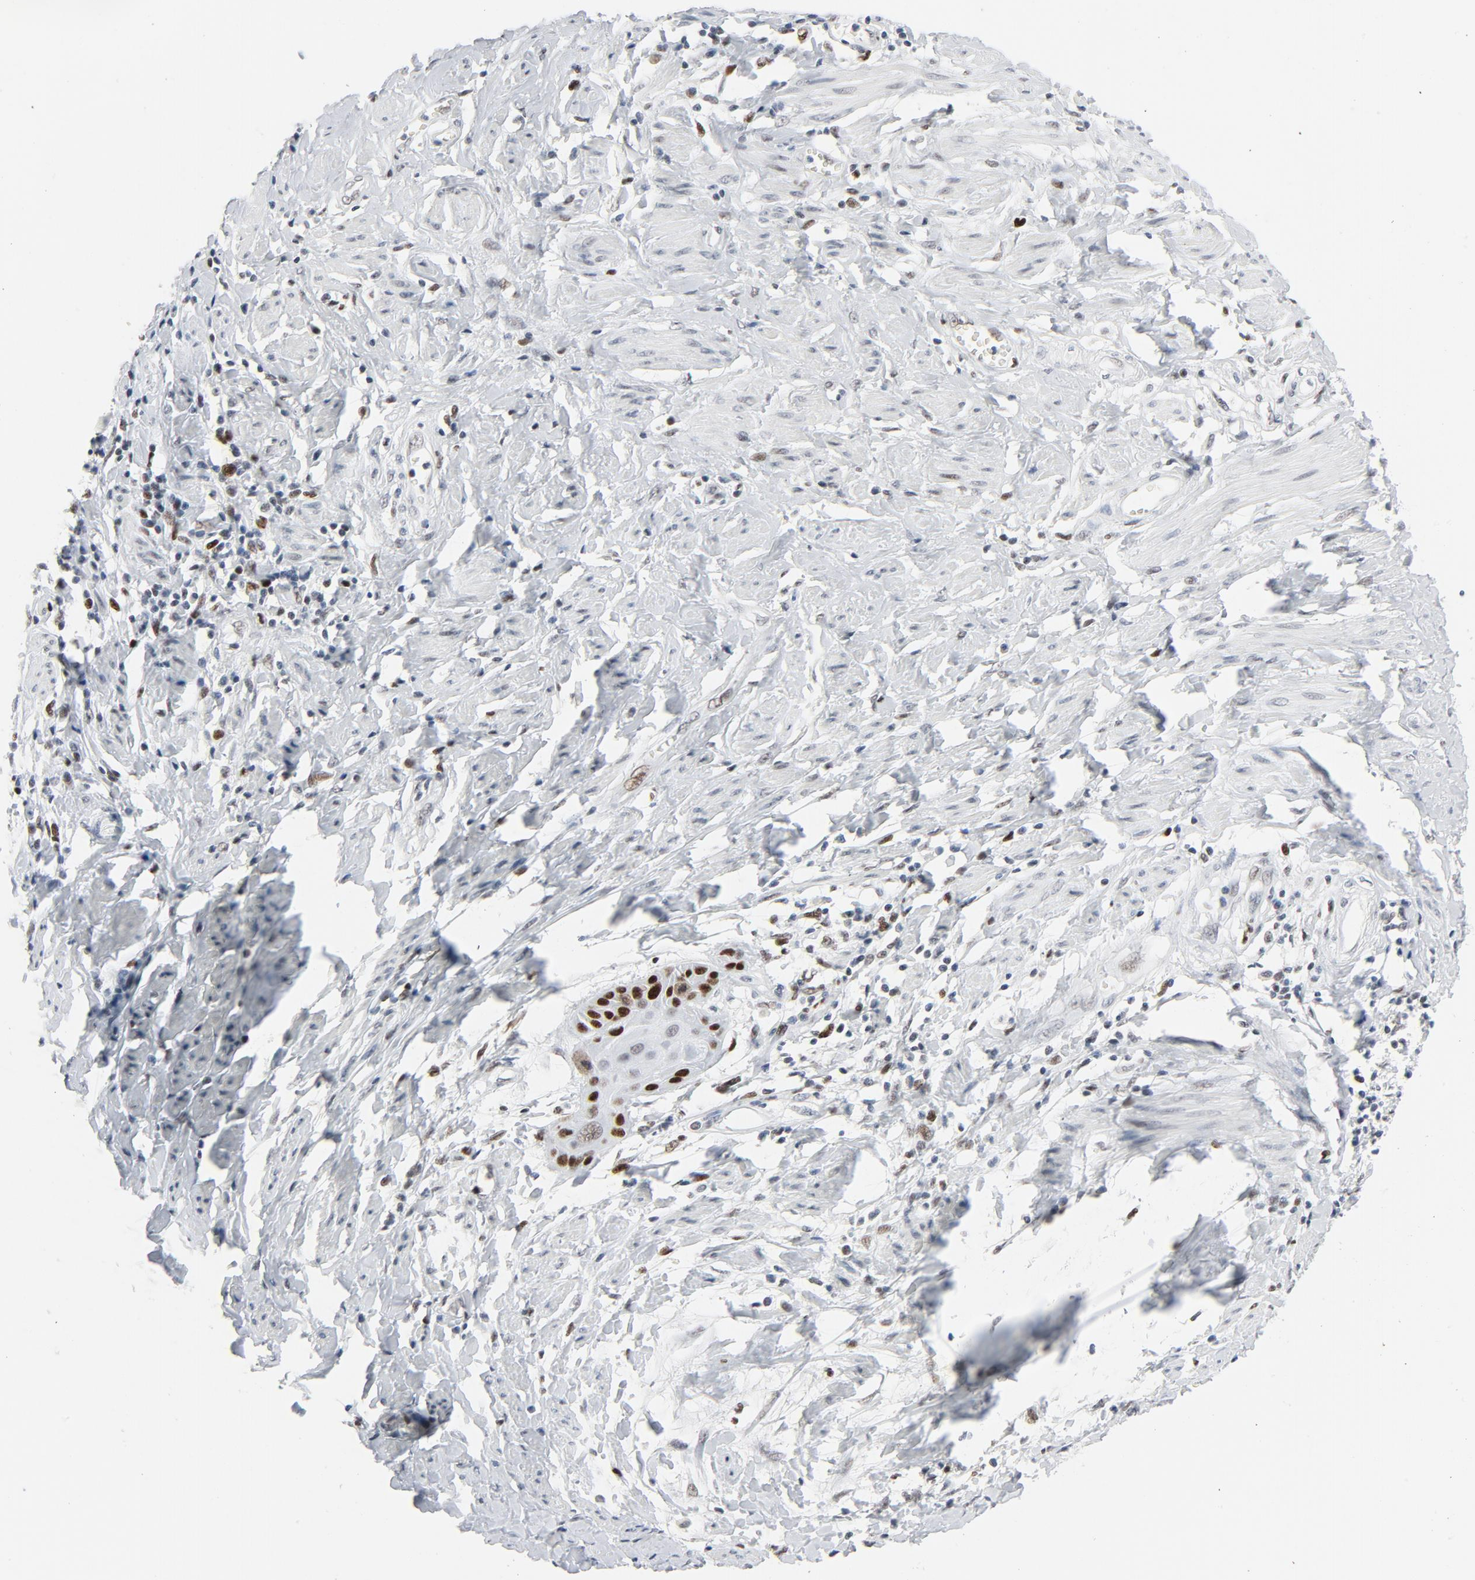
{"staining": {"intensity": "strong", "quantity": "25%-75%", "location": "nuclear"}, "tissue": "cervical cancer", "cell_type": "Tumor cells", "image_type": "cancer", "snomed": [{"axis": "morphology", "description": "Squamous cell carcinoma, NOS"}, {"axis": "topography", "description": "Cervix"}], "caption": "Immunohistochemical staining of cervical squamous cell carcinoma demonstrates high levels of strong nuclear expression in about 25%-75% of tumor cells.", "gene": "POLD1", "patient": {"sex": "female", "age": 57}}